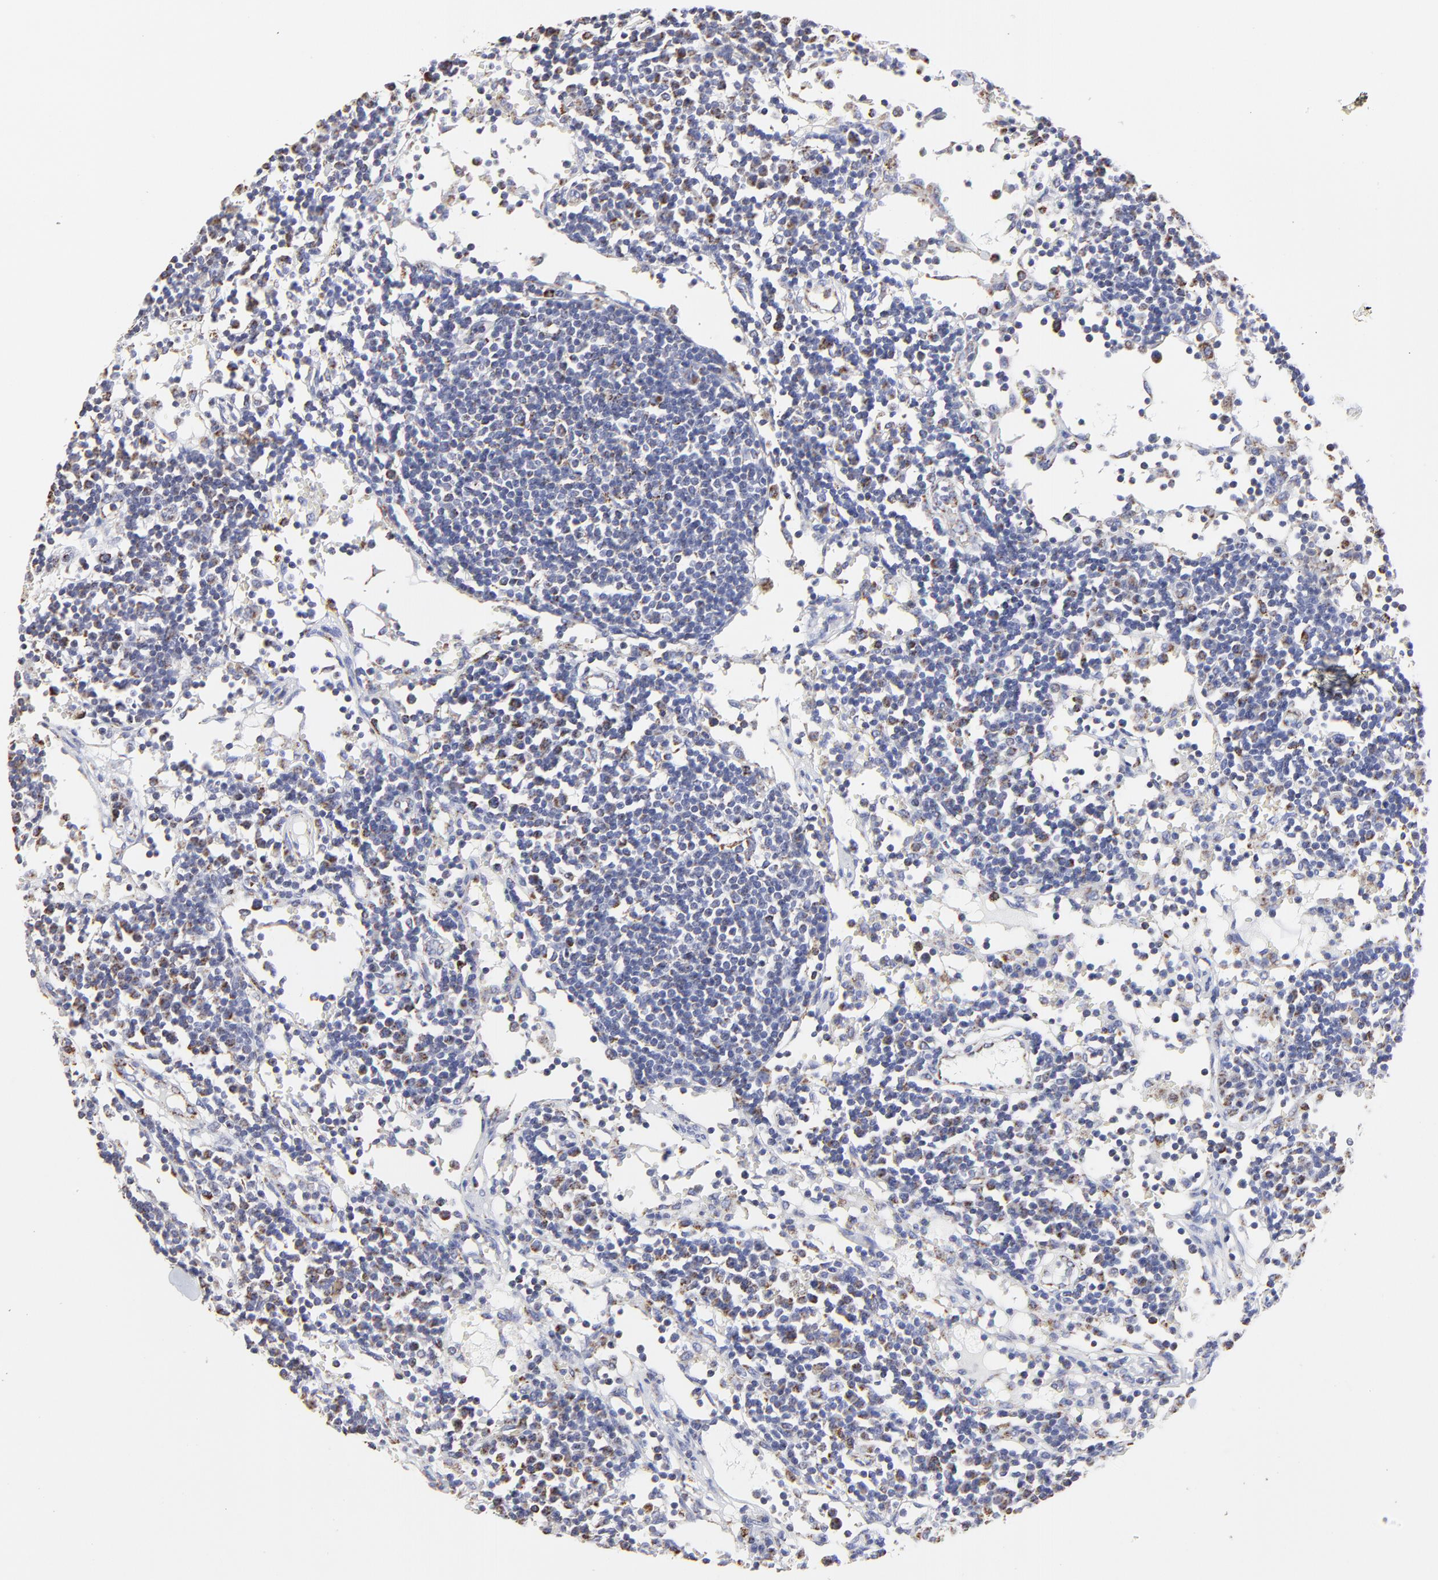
{"staining": {"intensity": "moderate", "quantity": "<25%", "location": "cytoplasmic/membranous"}, "tissue": "lymph node", "cell_type": "Germinal center cells", "image_type": "normal", "snomed": [{"axis": "morphology", "description": "Normal tissue, NOS"}, {"axis": "topography", "description": "Lymph node"}], "caption": "Human lymph node stained with a brown dye exhibits moderate cytoplasmic/membranous positive staining in approximately <25% of germinal center cells.", "gene": "PINK1", "patient": {"sex": "female", "age": 55}}